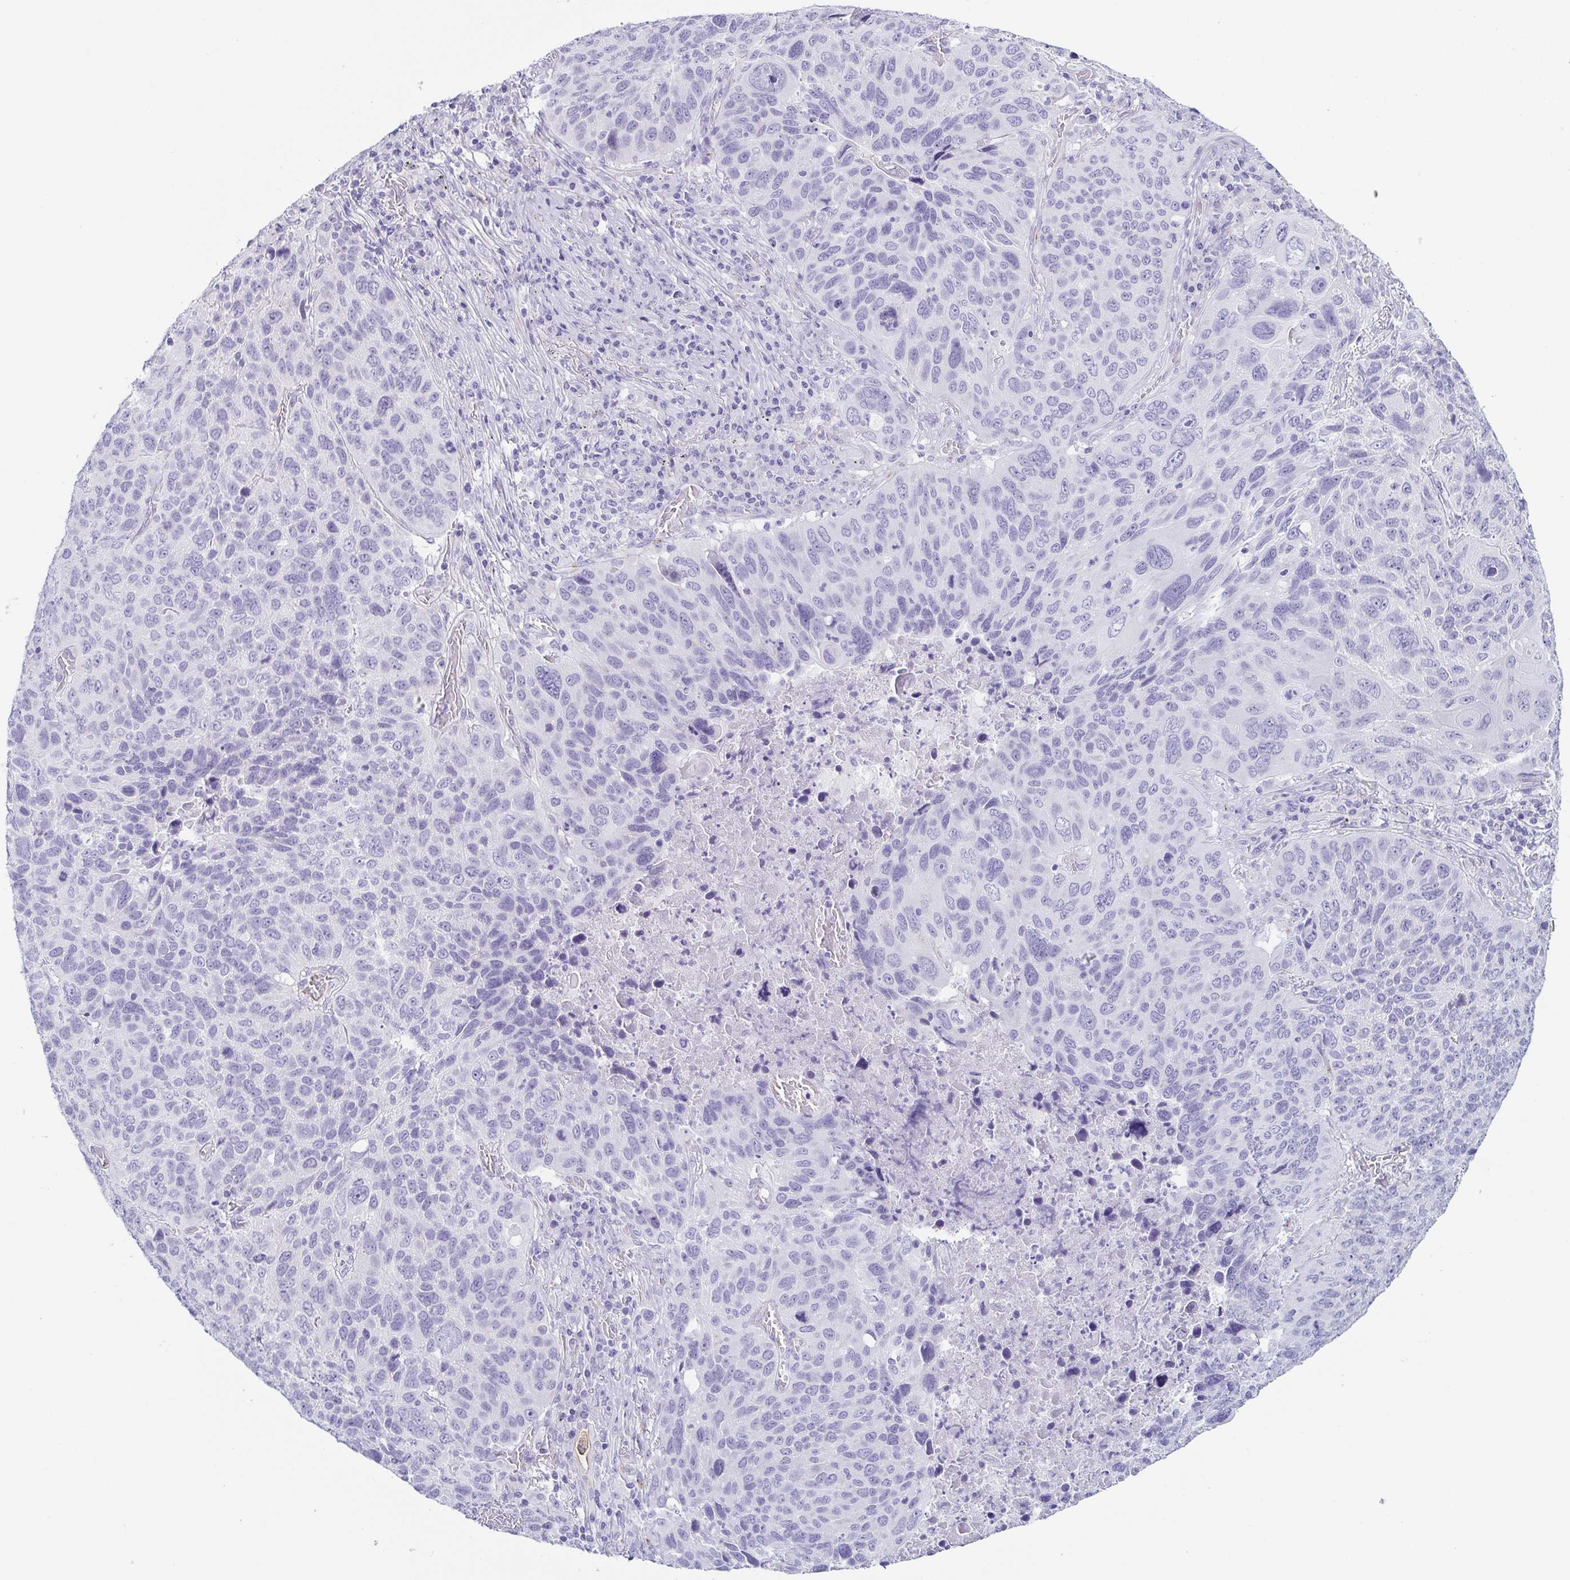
{"staining": {"intensity": "negative", "quantity": "none", "location": "none"}, "tissue": "lung cancer", "cell_type": "Tumor cells", "image_type": "cancer", "snomed": [{"axis": "morphology", "description": "Squamous cell carcinoma, NOS"}, {"axis": "topography", "description": "Lung"}], "caption": "This is an IHC image of human lung cancer. There is no staining in tumor cells.", "gene": "LDLRAD1", "patient": {"sex": "male", "age": 68}}